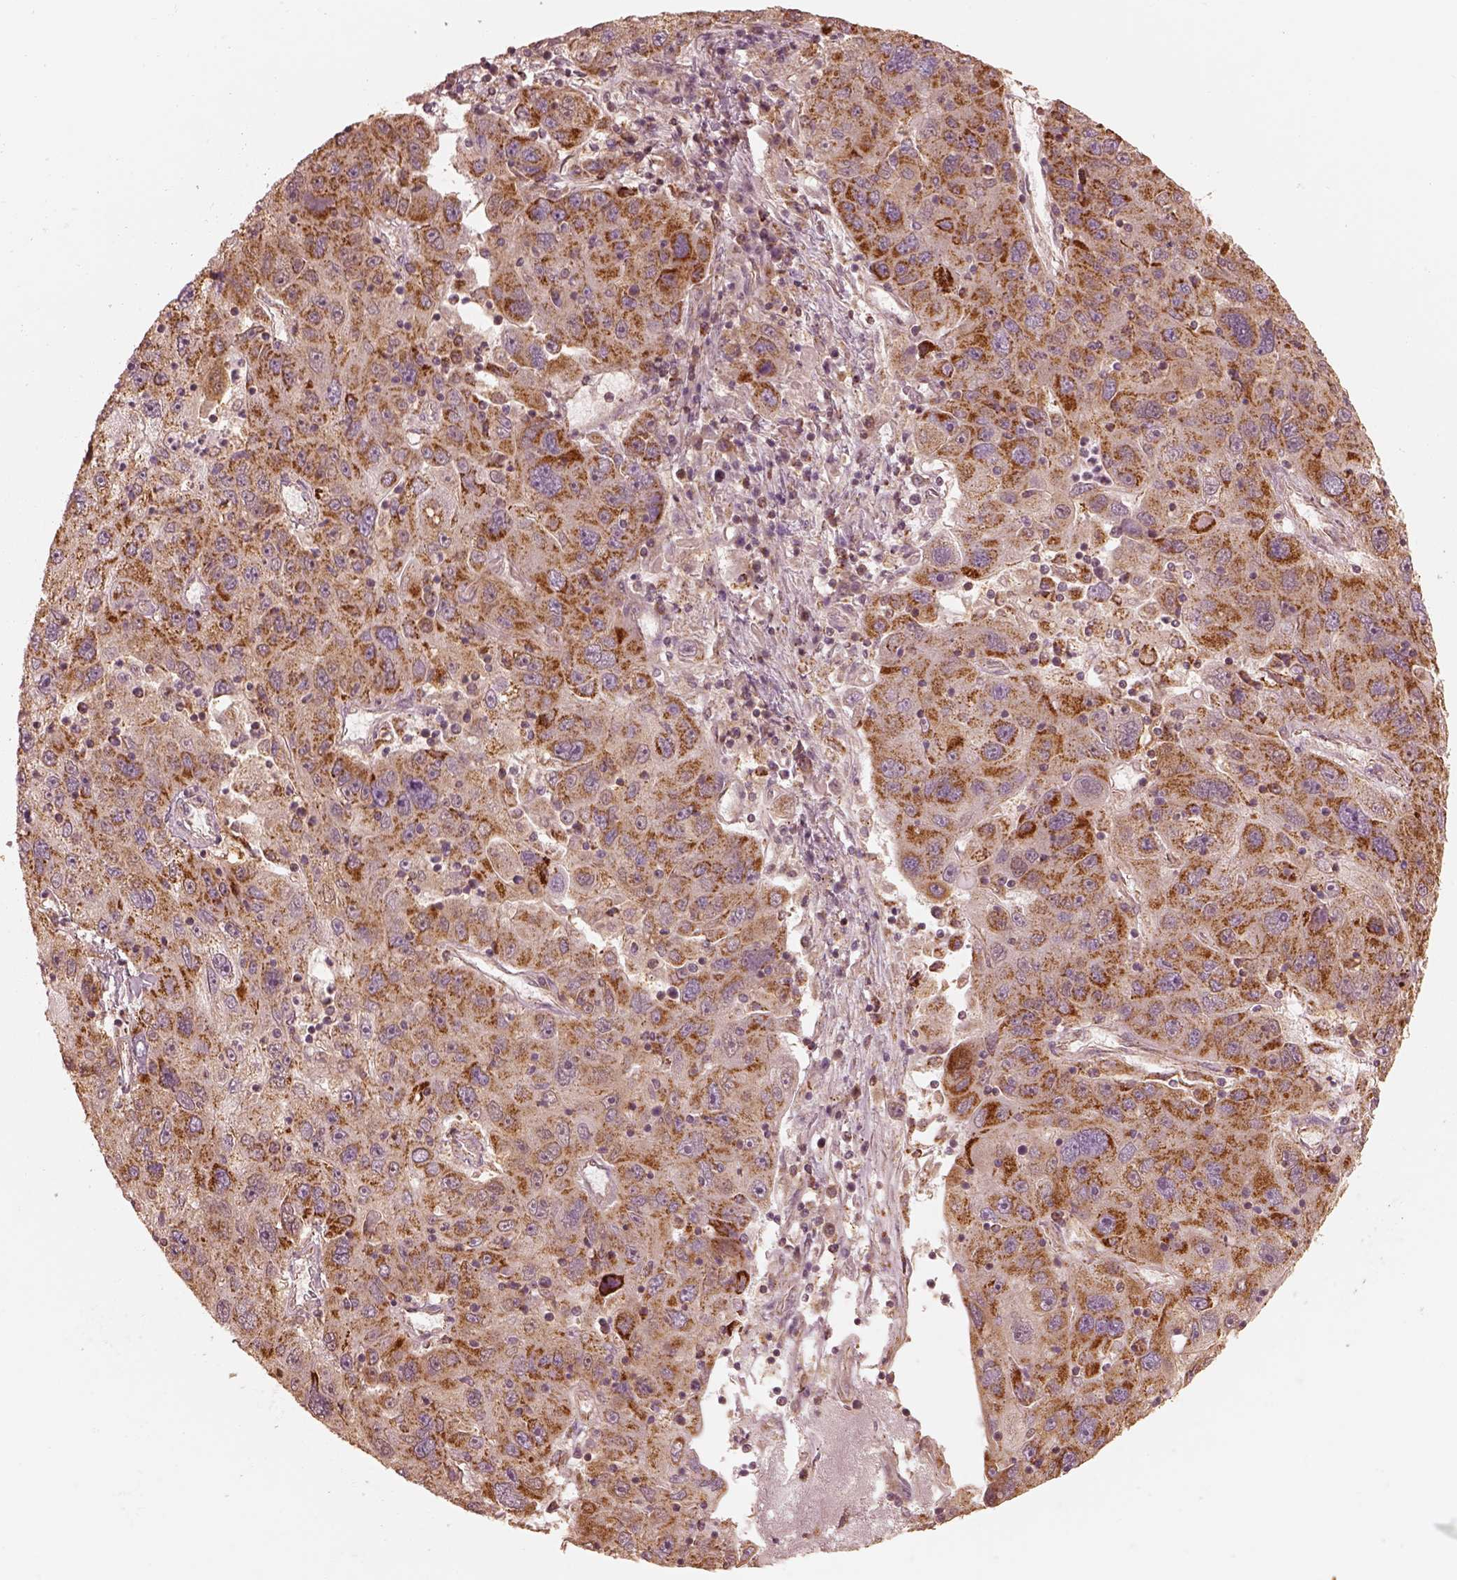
{"staining": {"intensity": "strong", "quantity": ">75%", "location": "cytoplasmic/membranous"}, "tissue": "stomach cancer", "cell_type": "Tumor cells", "image_type": "cancer", "snomed": [{"axis": "morphology", "description": "Adenocarcinoma, NOS"}, {"axis": "topography", "description": "Stomach"}], "caption": "DAB immunohistochemical staining of adenocarcinoma (stomach) demonstrates strong cytoplasmic/membranous protein staining in about >75% of tumor cells.", "gene": "ENTPD6", "patient": {"sex": "male", "age": 56}}